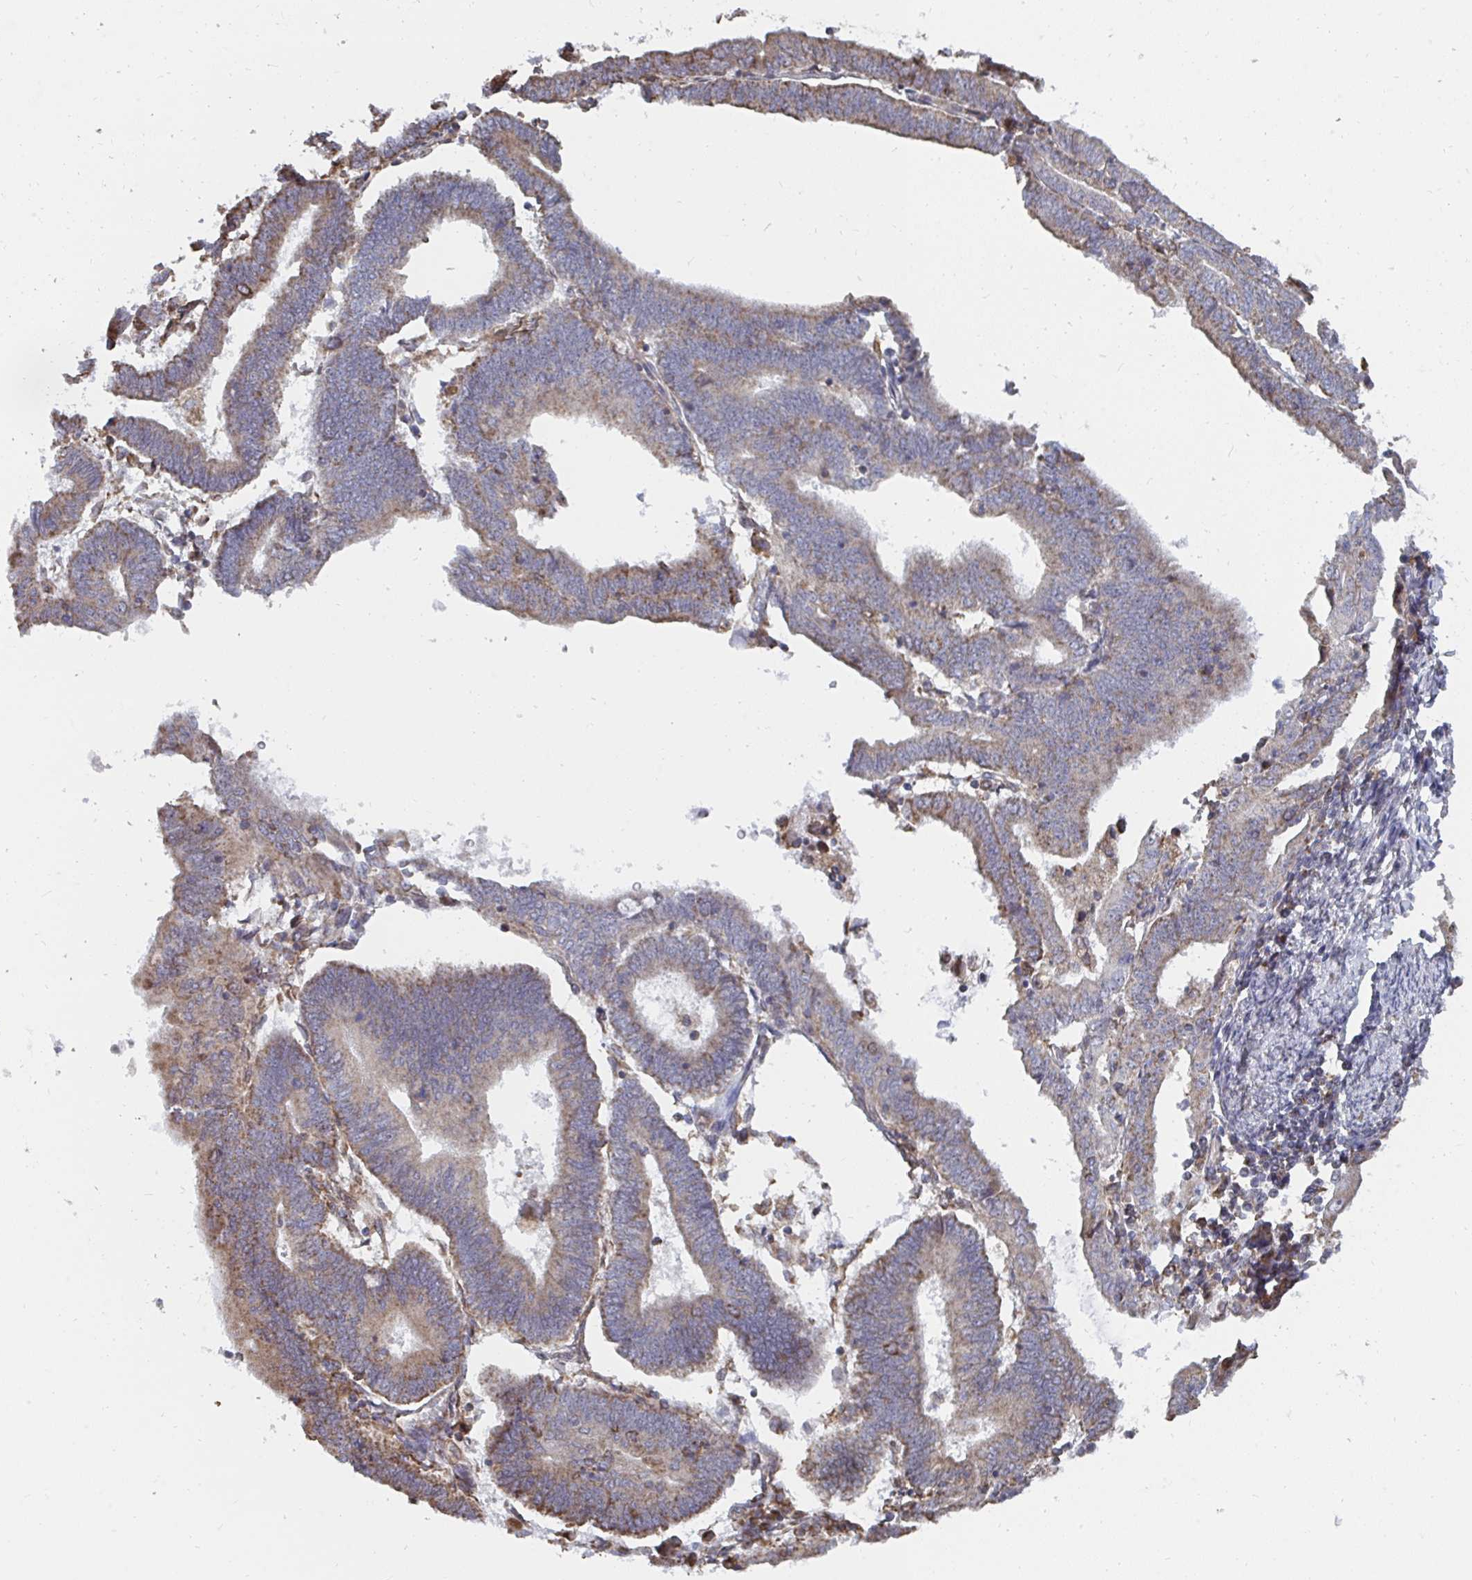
{"staining": {"intensity": "weak", "quantity": ">75%", "location": "cytoplasmic/membranous"}, "tissue": "endometrial cancer", "cell_type": "Tumor cells", "image_type": "cancer", "snomed": [{"axis": "morphology", "description": "Adenocarcinoma, NOS"}, {"axis": "topography", "description": "Endometrium"}], "caption": "High-magnification brightfield microscopy of endometrial cancer (adenocarcinoma) stained with DAB (3,3'-diaminobenzidine) (brown) and counterstained with hematoxylin (blue). tumor cells exhibit weak cytoplasmic/membranous expression is appreciated in approximately>75% of cells.", "gene": "ELAVL1", "patient": {"sex": "female", "age": 70}}